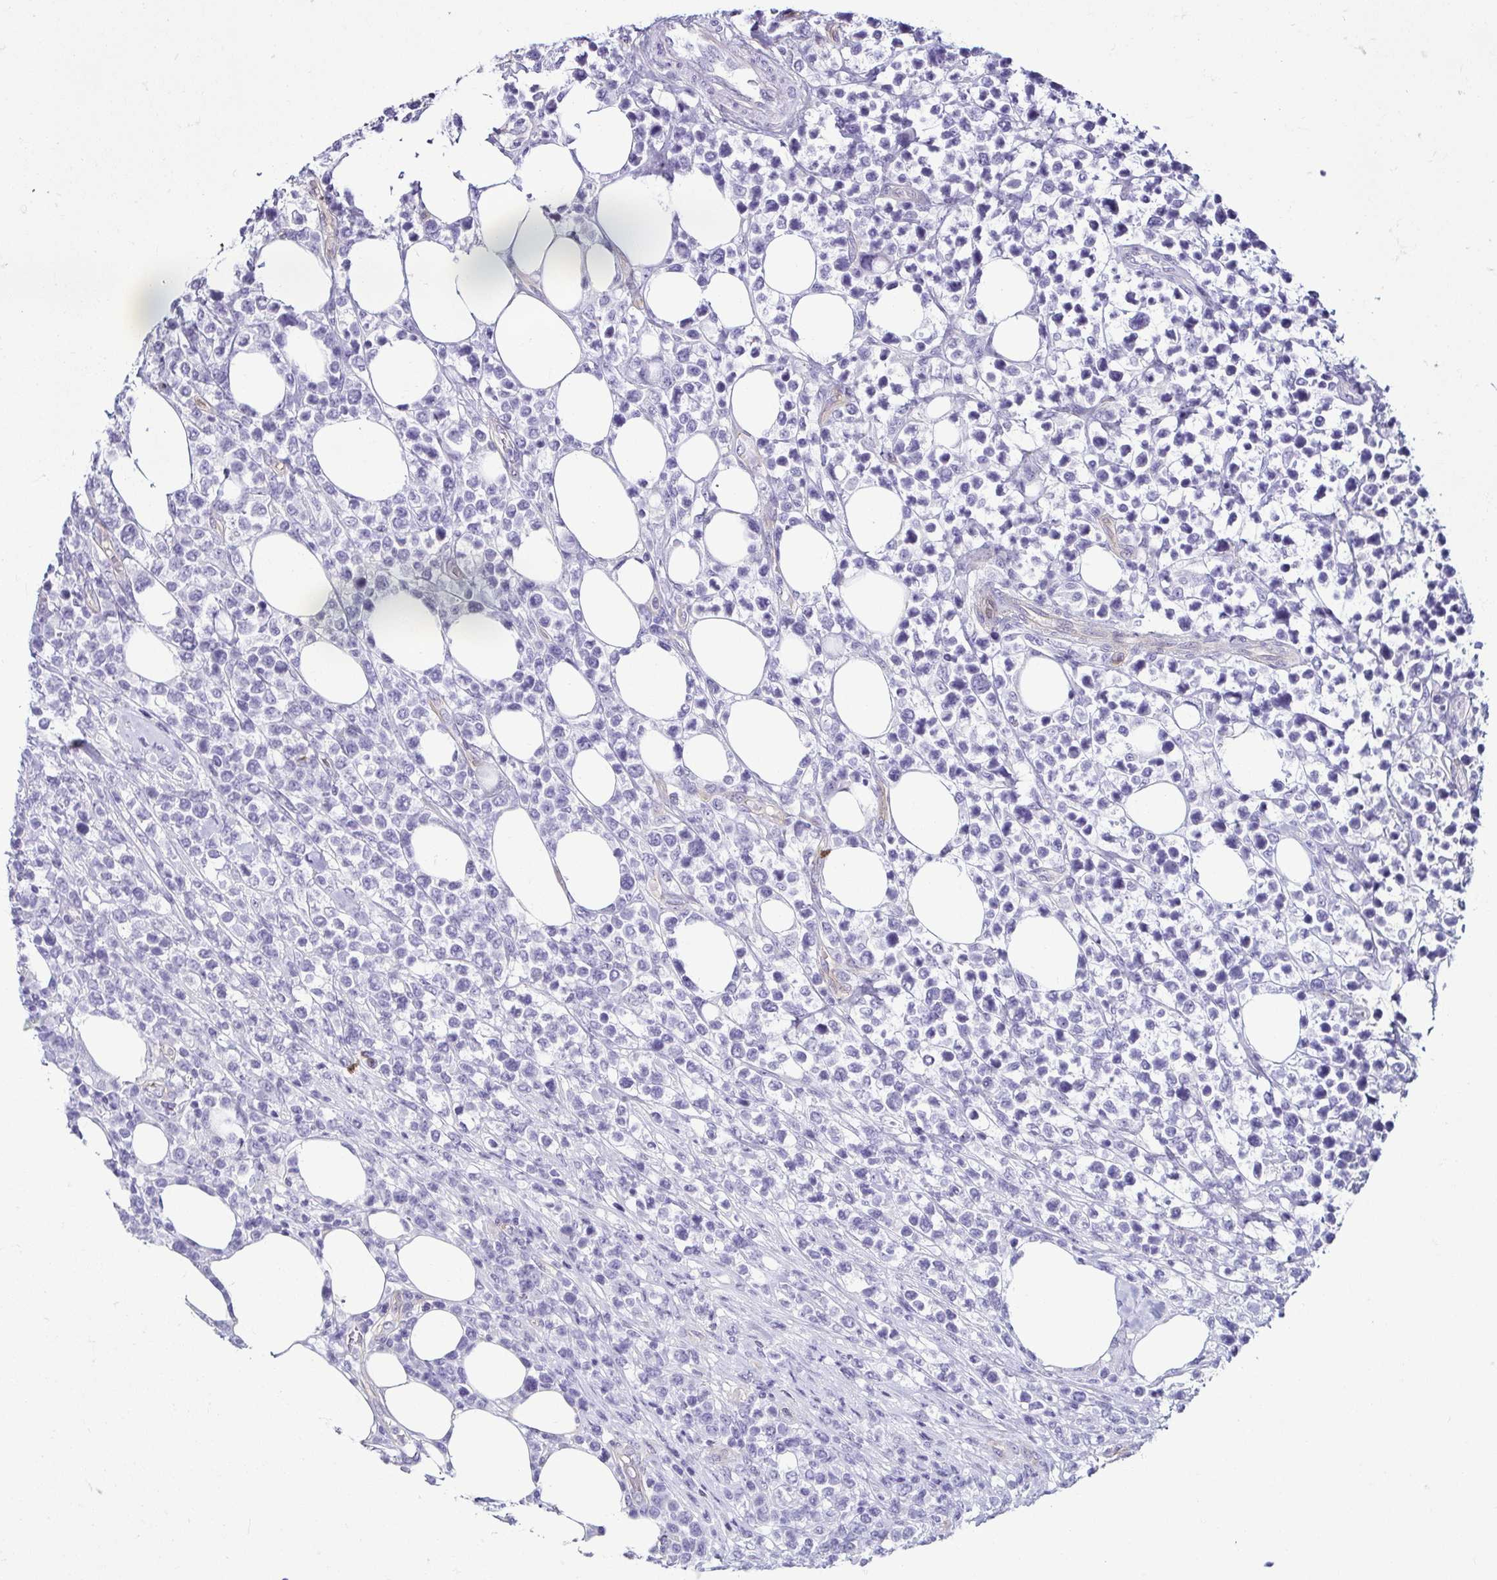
{"staining": {"intensity": "negative", "quantity": "none", "location": "none"}, "tissue": "lymphoma", "cell_type": "Tumor cells", "image_type": "cancer", "snomed": [{"axis": "morphology", "description": "Malignant lymphoma, non-Hodgkin's type, High grade"}, {"axis": "topography", "description": "Soft tissue"}], "caption": "This histopathology image is of malignant lymphoma, non-Hodgkin's type (high-grade) stained with immunohistochemistry (IHC) to label a protein in brown with the nuclei are counter-stained blue. There is no expression in tumor cells. Nuclei are stained in blue.", "gene": "CASP14", "patient": {"sex": "female", "age": 56}}